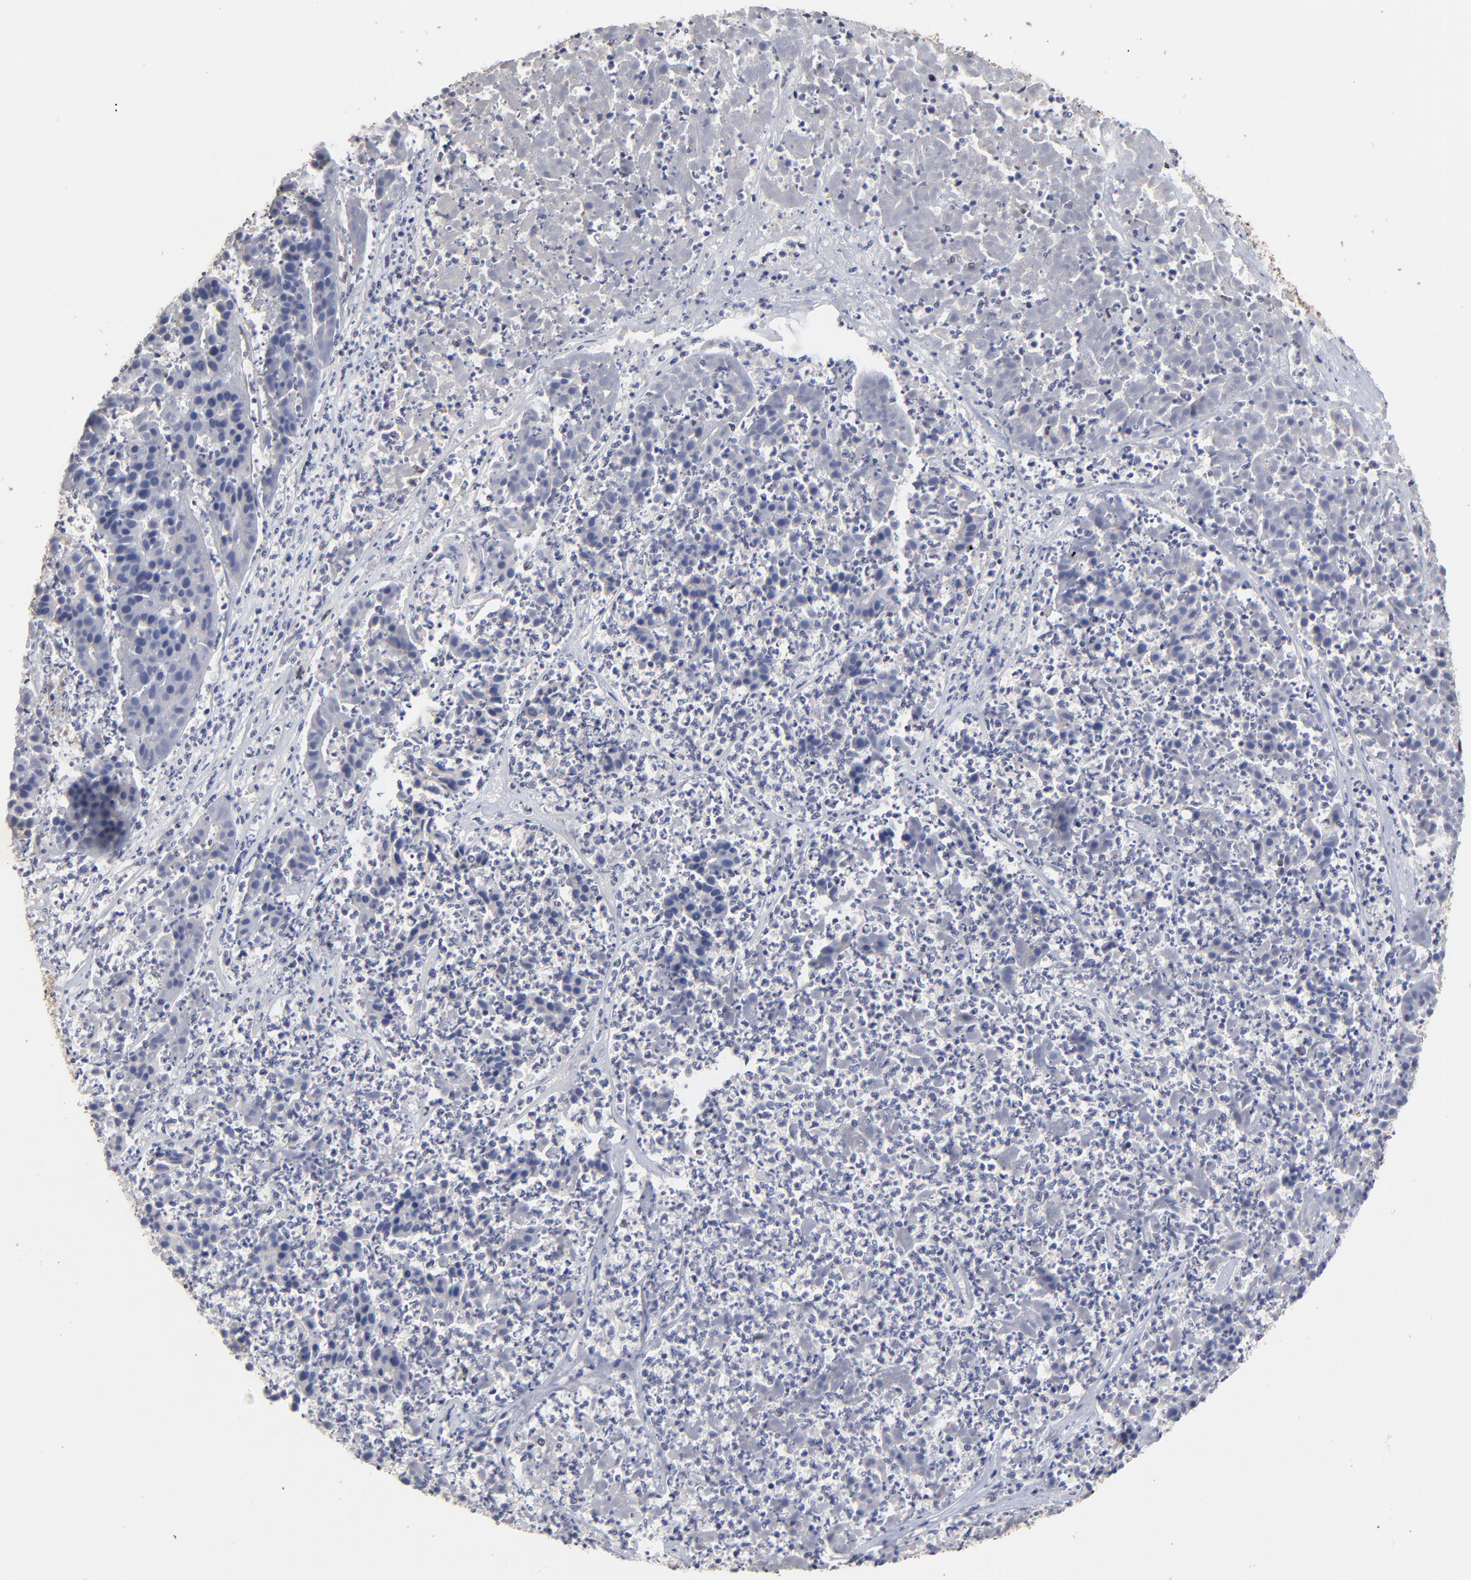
{"staining": {"intensity": "negative", "quantity": "none", "location": "none"}, "tissue": "pancreatic cancer", "cell_type": "Tumor cells", "image_type": "cancer", "snomed": [{"axis": "morphology", "description": "Adenocarcinoma, NOS"}, {"axis": "topography", "description": "Pancreas"}], "caption": "IHC of human pancreatic adenocarcinoma shows no expression in tumor cells.", "gene": "FRMD8", "patient": {"sex": "male", "age": 50}}